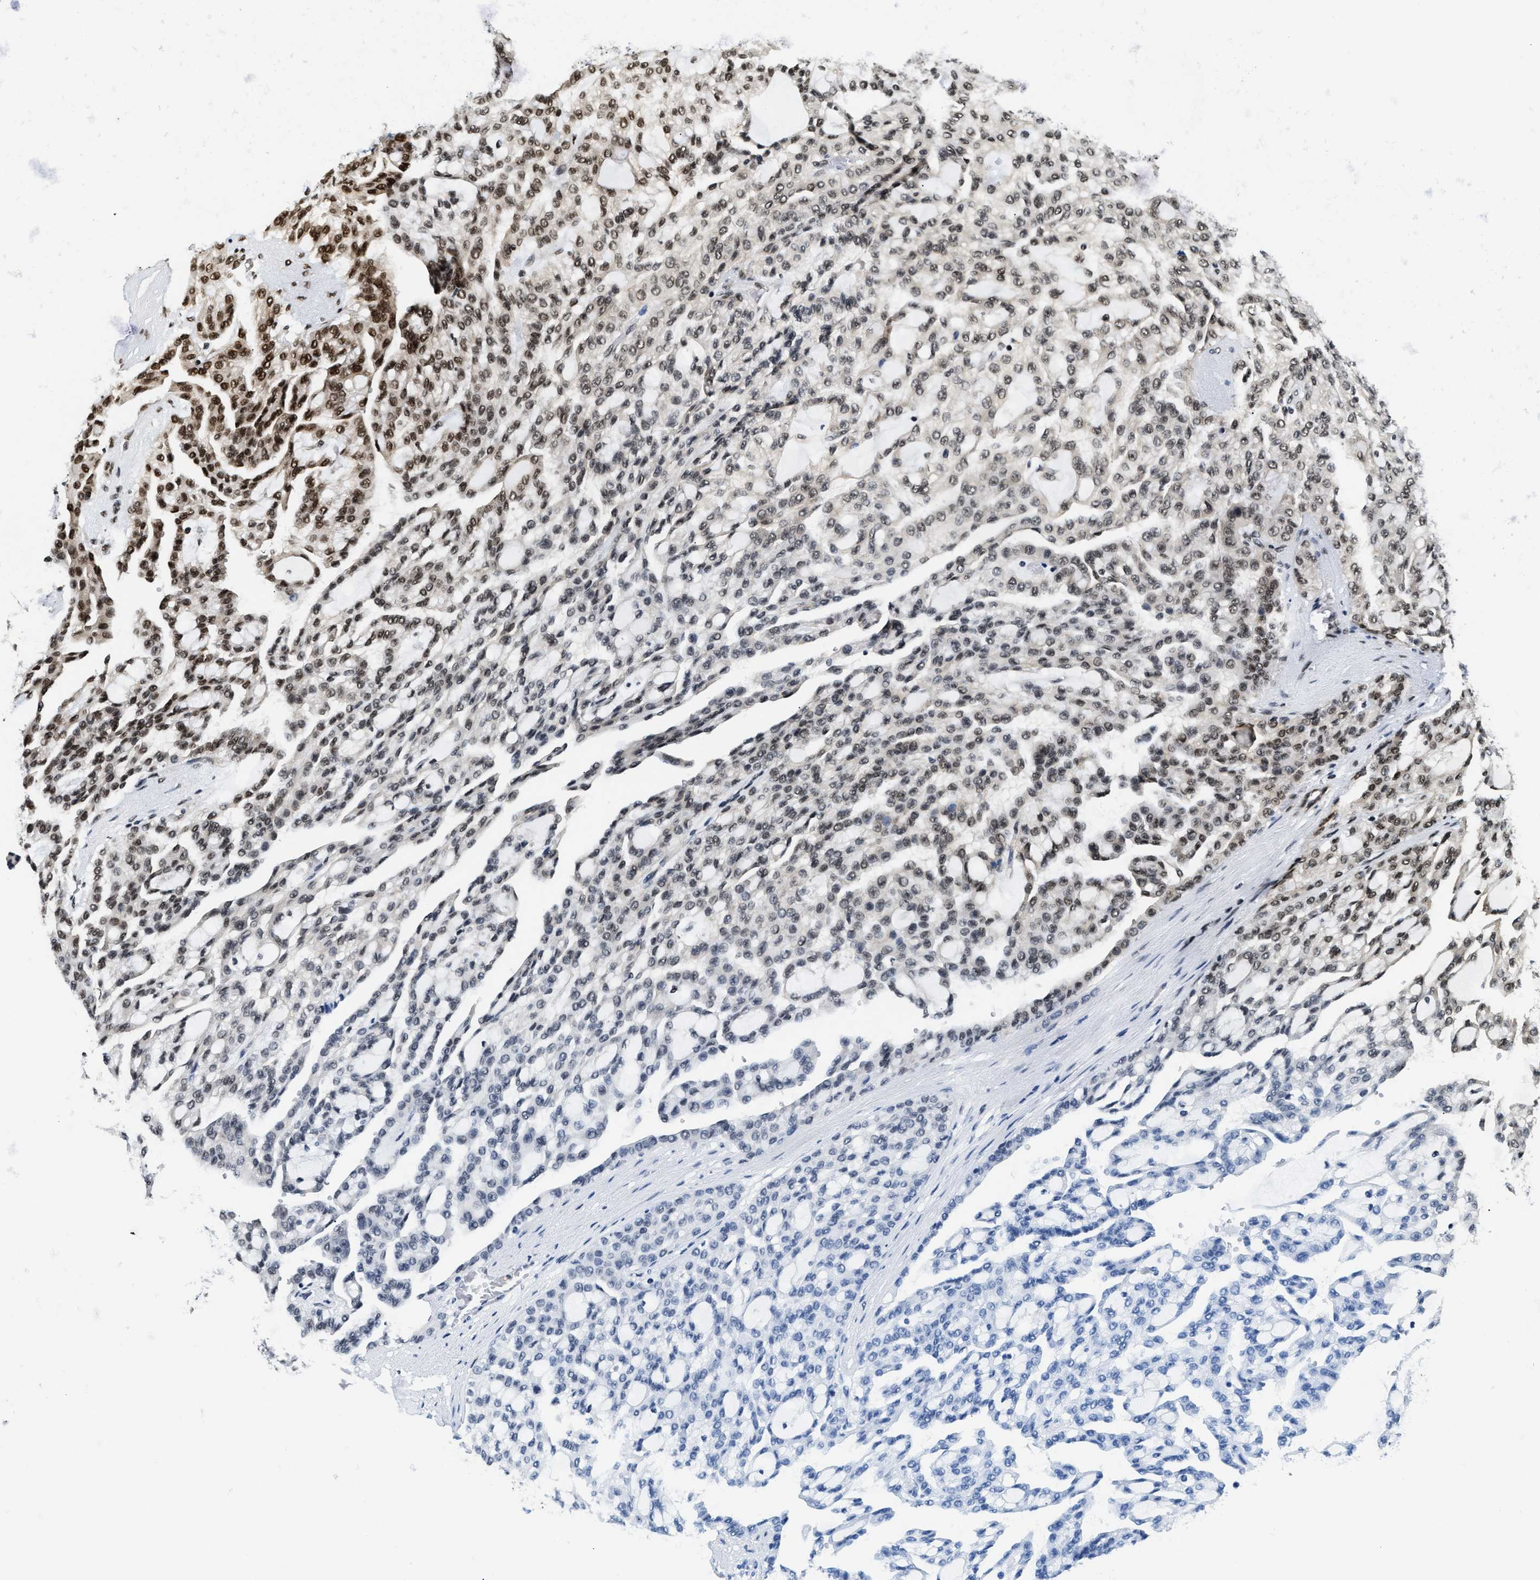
{"staining": {"intensity": "moderate", "quantity": "25%-75%", "location": "nuclear"}, "tissue": "renal cancer", "cell_type": "Tumor cells", "image_type": "cancer", "snomed": [{"axis": "morphology", "description": "Adenocarcinoma, NOS"}, {"axis": "topography", "description": "Kidney"}], "caption": "The image reveals staining of adenocarcinoma (renal), revealing moderate nuclear protein staining (brown color) within tumor cells. (Stains: DAB in brown, nuclei in blue, Microscopy: brightfield microscopy at high magnification).", "gene": "CCNDBP1", "patient": {"sex": "male", "age": 63}}